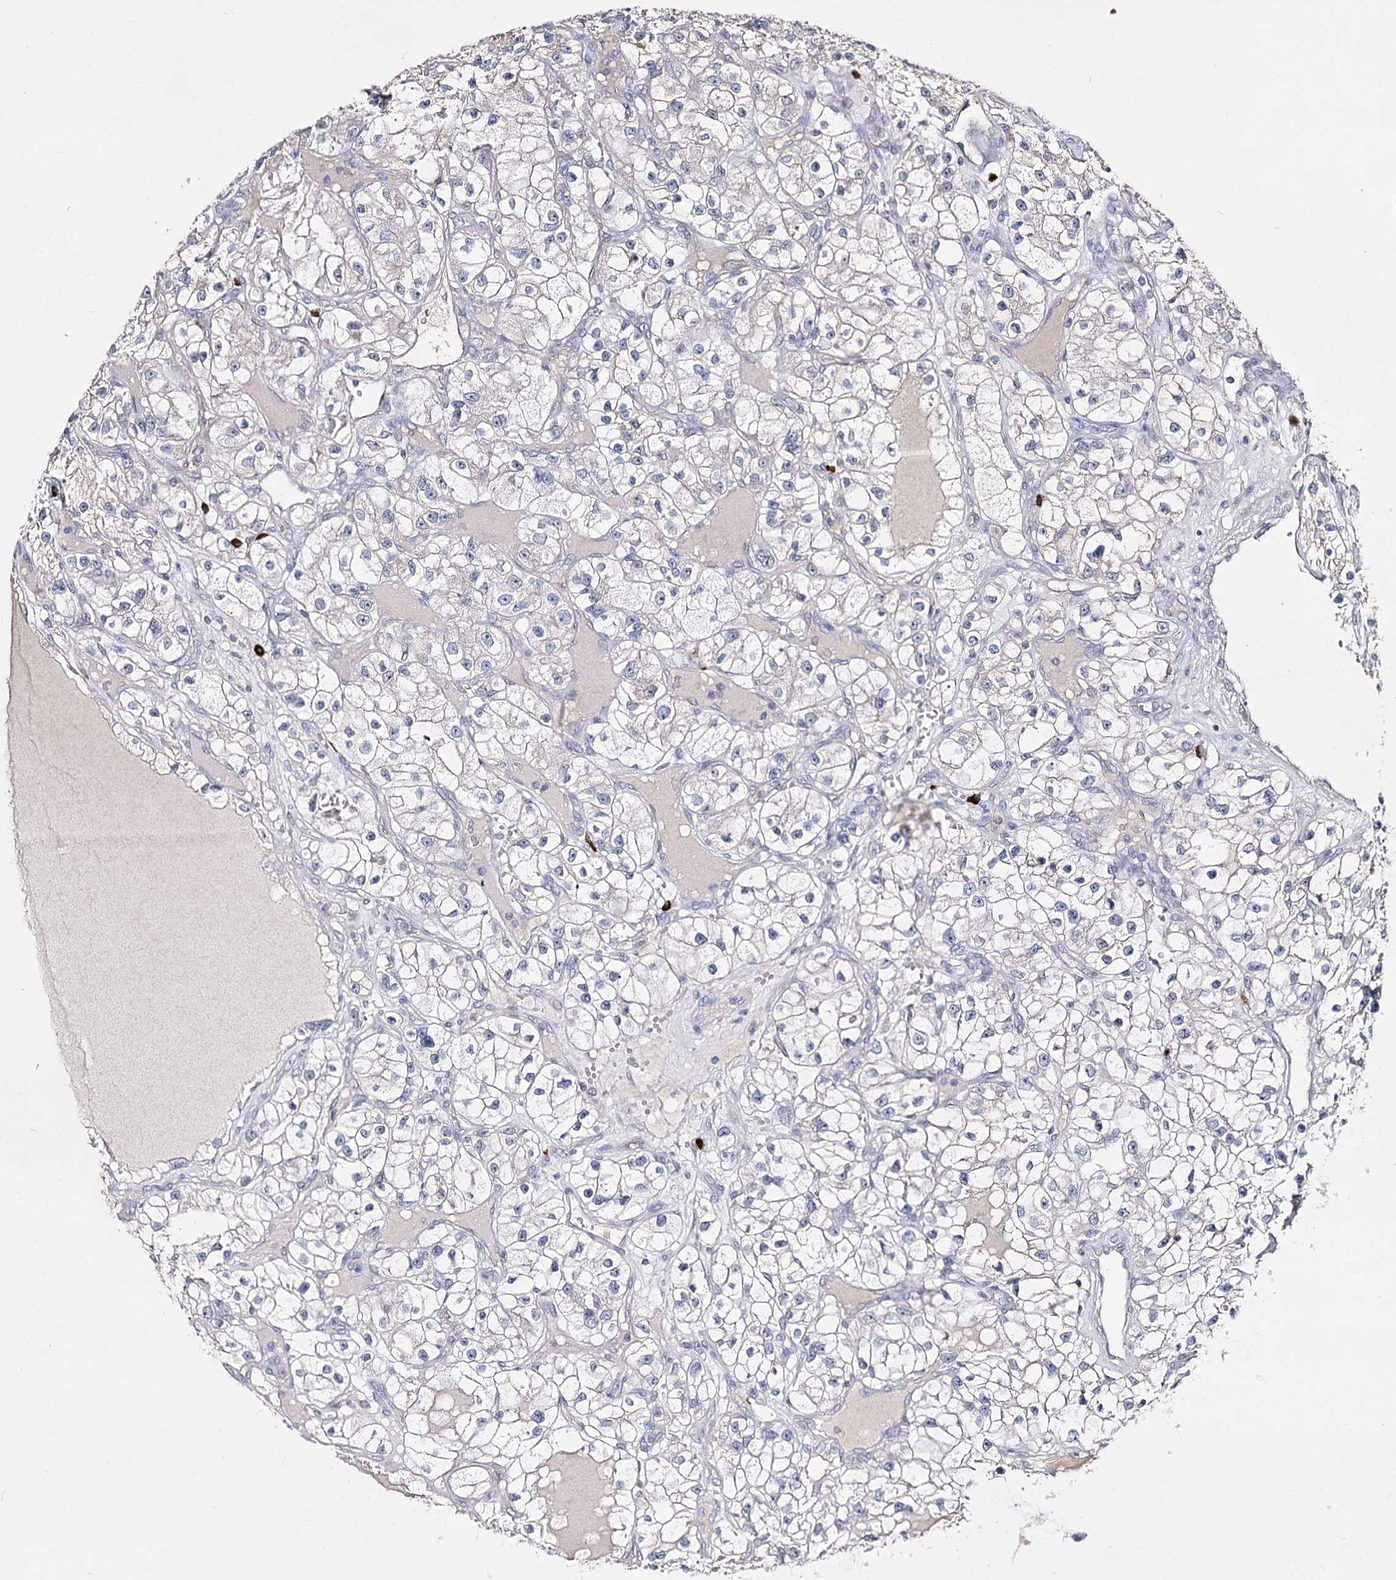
{"staining": {"intensity": "negative", "quantity": "none", "location": "none"}, "tissue": "renal cancer", "cell_type": "Tumor cells", "image_type": "cancer", "snomed": [{"axis": "morphology", "description": "Adenocarcinoma, NOS"}, {"axis": "topography", "description": "Kidney"}], "caption": "The image reveals no staining of tumor cells in renal cancer.", "gene": "IL1RAP", "patient": {"sex": "female", "age": 57}}